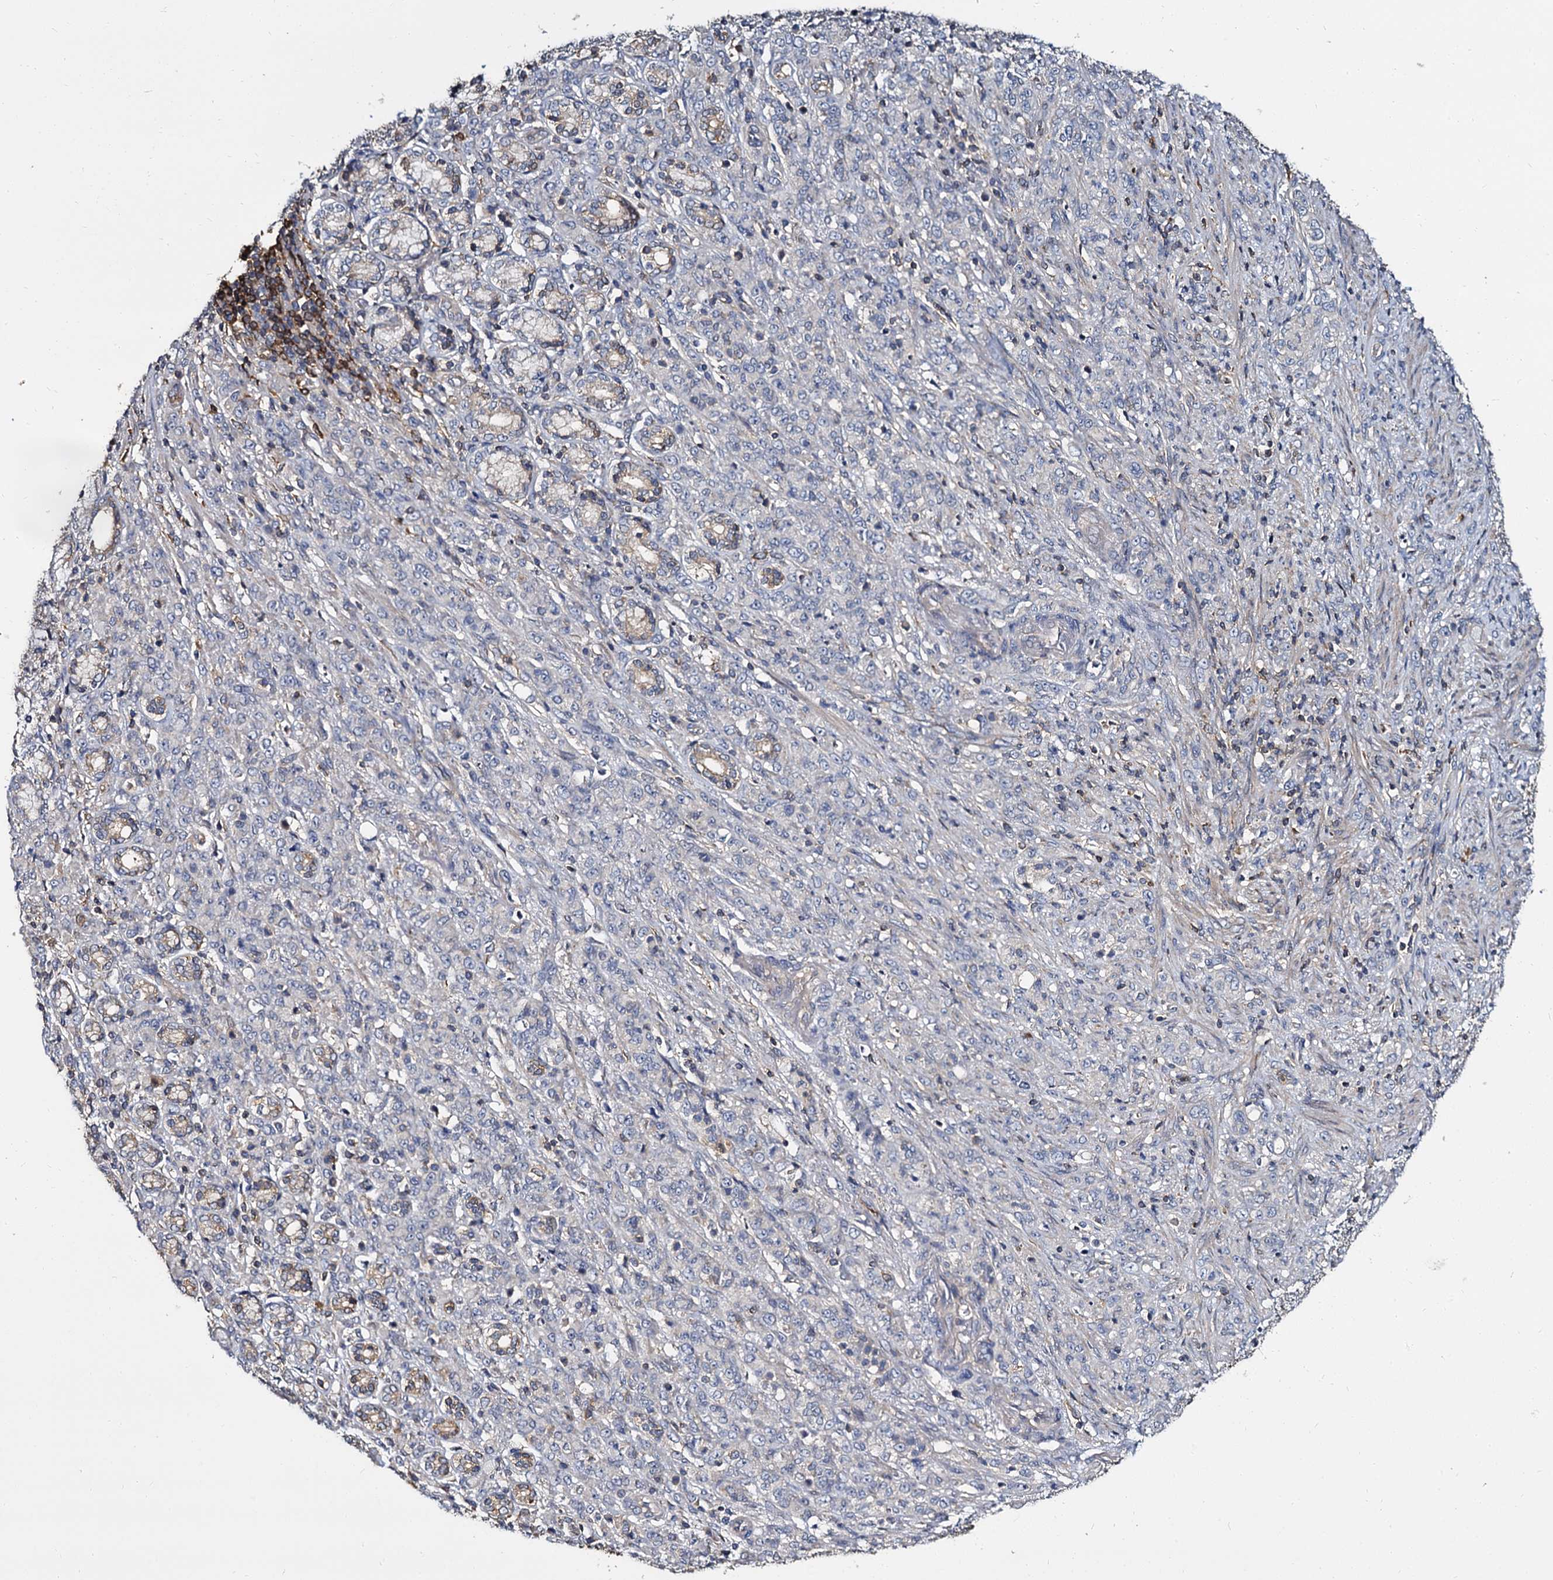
{"staining": {"intensity": "negative", "quantity": "none", "location": "none"}, "tissue": "stomach cancer", "cell_type": "Tumor cells", "image_type": "cancer", "snomed": [{"axis": "morphology", "description": "Adenocarcinoma, NOS"}, {"axis": "topography", "description": "Stomach"}], "caption": "High power microscopy photomicrograph of an IHC image of stomach adenocarcinoma, revealing no significant staining in tumor cells. Brightfield microscopy of immunohistochemistry stained with DAB (brown) and hematoxylin (blue), captured at high magnification.", "gene": "ANKRD13A", "patient": {"sex": "female", "age": 79}}